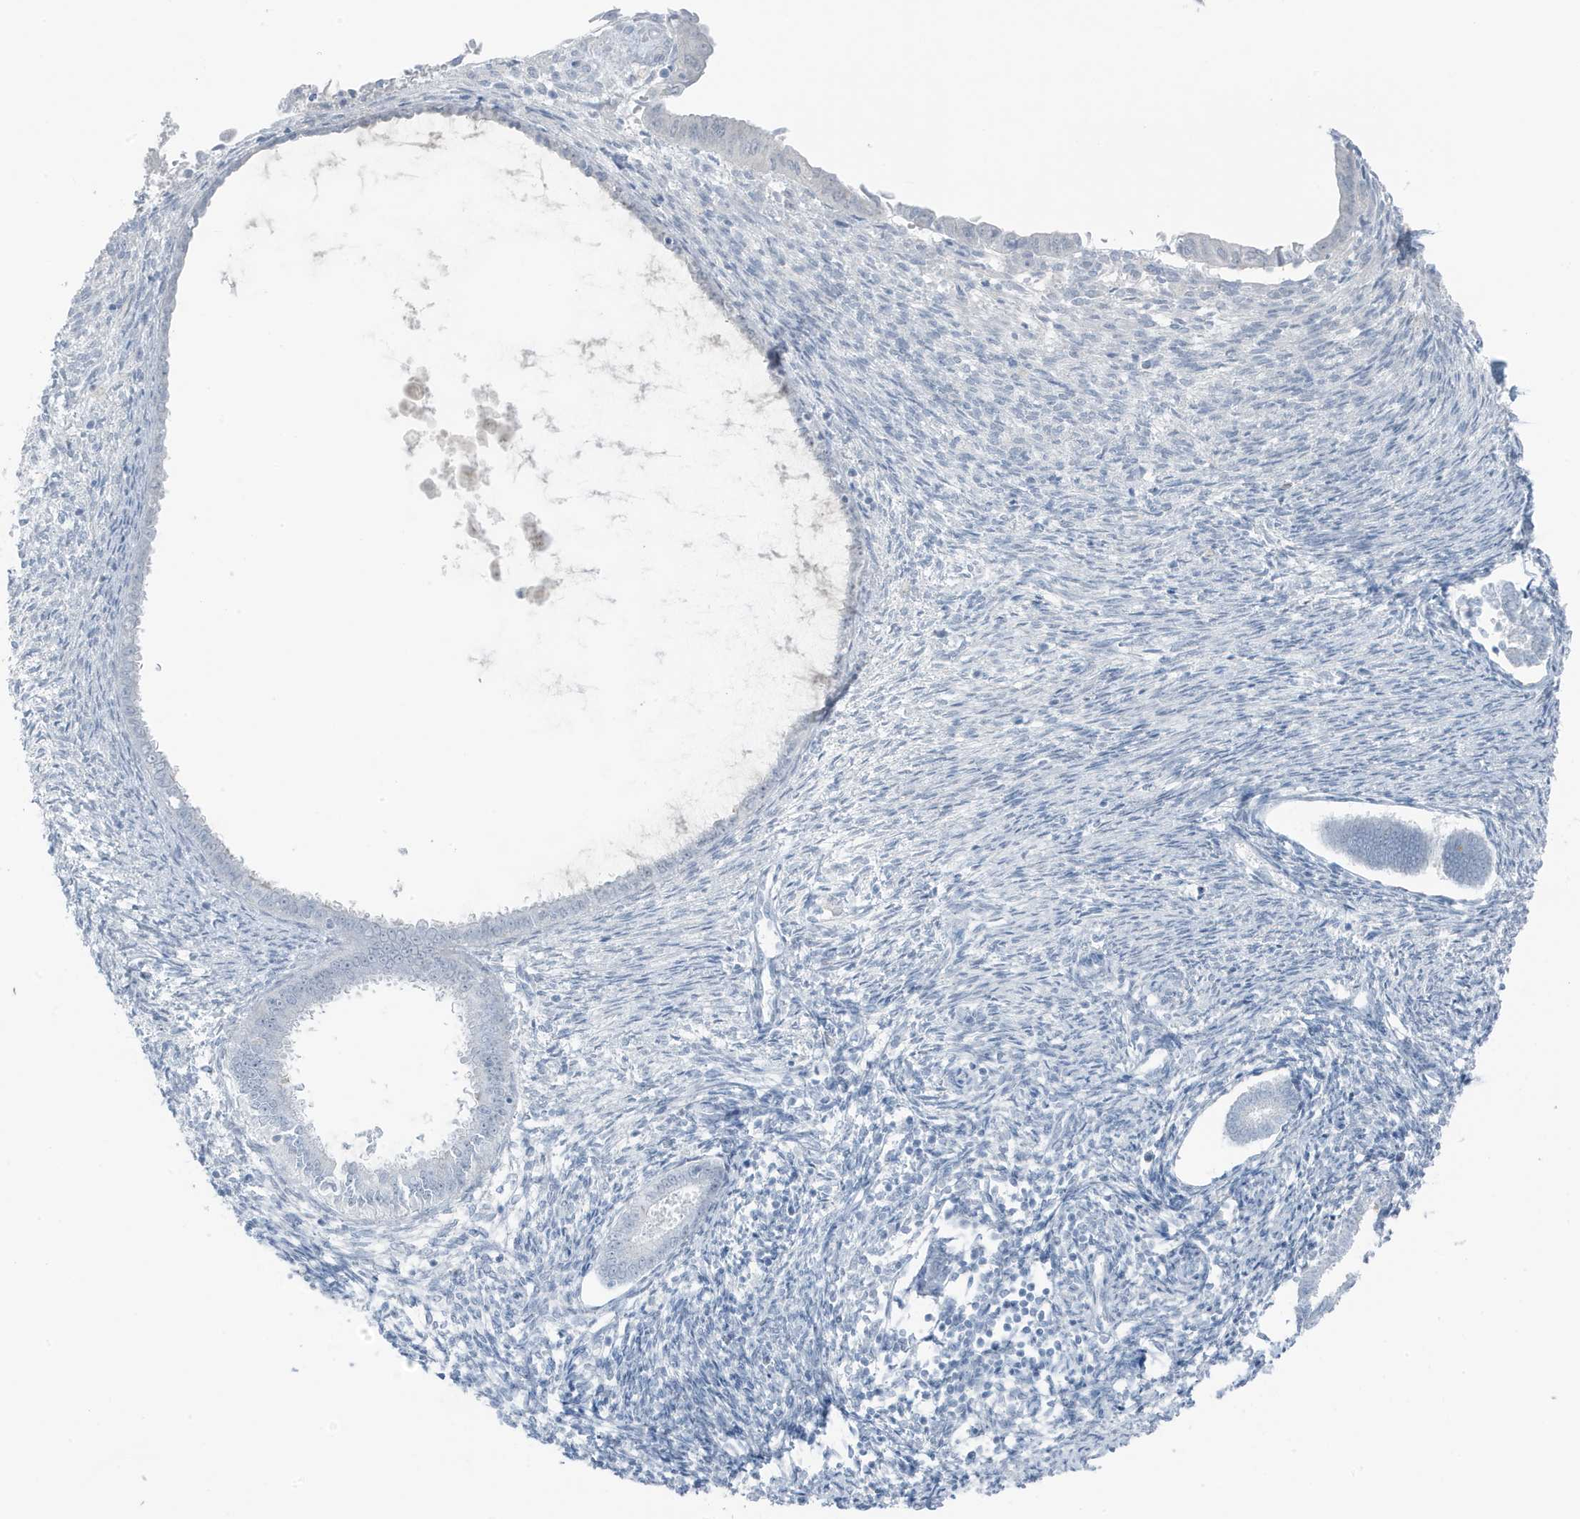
{"staining": {"intensity": "negative", "quantity": "none", "location": "none"}, "tissue": "endometrium", "cell_type": "Cells in endometrial stroma", "image_type": "normal", "snomed": [{"axis": "morphology", "description": "Normal tissue, NOS"}, {"axis": "topography", "description": "Endometrium"}], "caption": "An image of endometrium stained for a protein exhibits no brown staining in cells in endometrial stroma.", "gene": "ZFP64", "patient": {"sex": "female", "age": 56}}